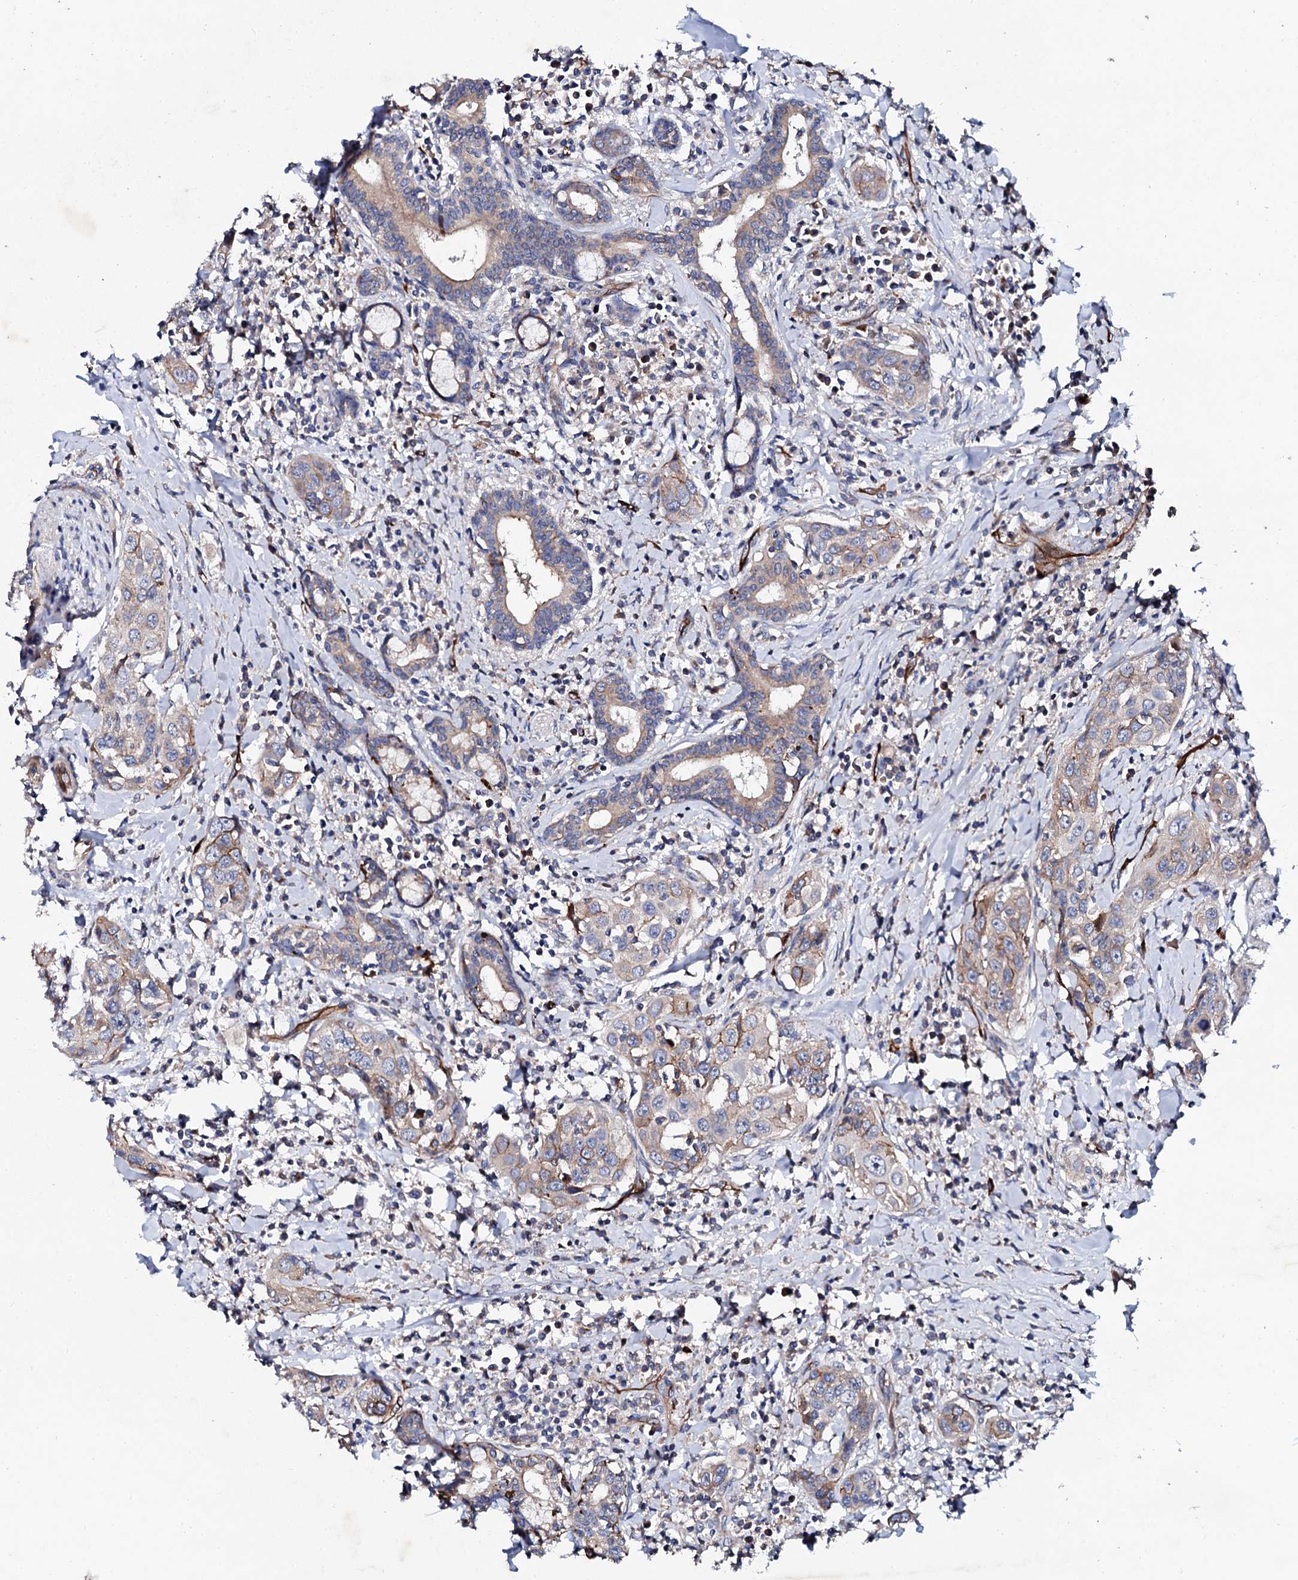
{"staining": {"intensity": "weak", "quantity": "25%-75%", "location": "cytoplasmic/membranous"}, "tissue": "head and neck cancer", "cell_type": "Tumor cells", "image_type": "cancer", "snomed": [{"axis": "morphology", "description": "Squamous cell carcinoma, NOS"}, {"axis": "topography", "description": "Oral tissue"}, {"axis": "topography", "description": "Head-Neck"}], "caption": "IHC of squamous cell carcinoma (head and neck) displays low levels of weak cytoplasmic/membranous positivity in about 25%-75% of tumor cells. (IHC, brightfield microscopy, high magnification).", "gene": "DBX1", "patient": {"sex": "female", "age": 50}}